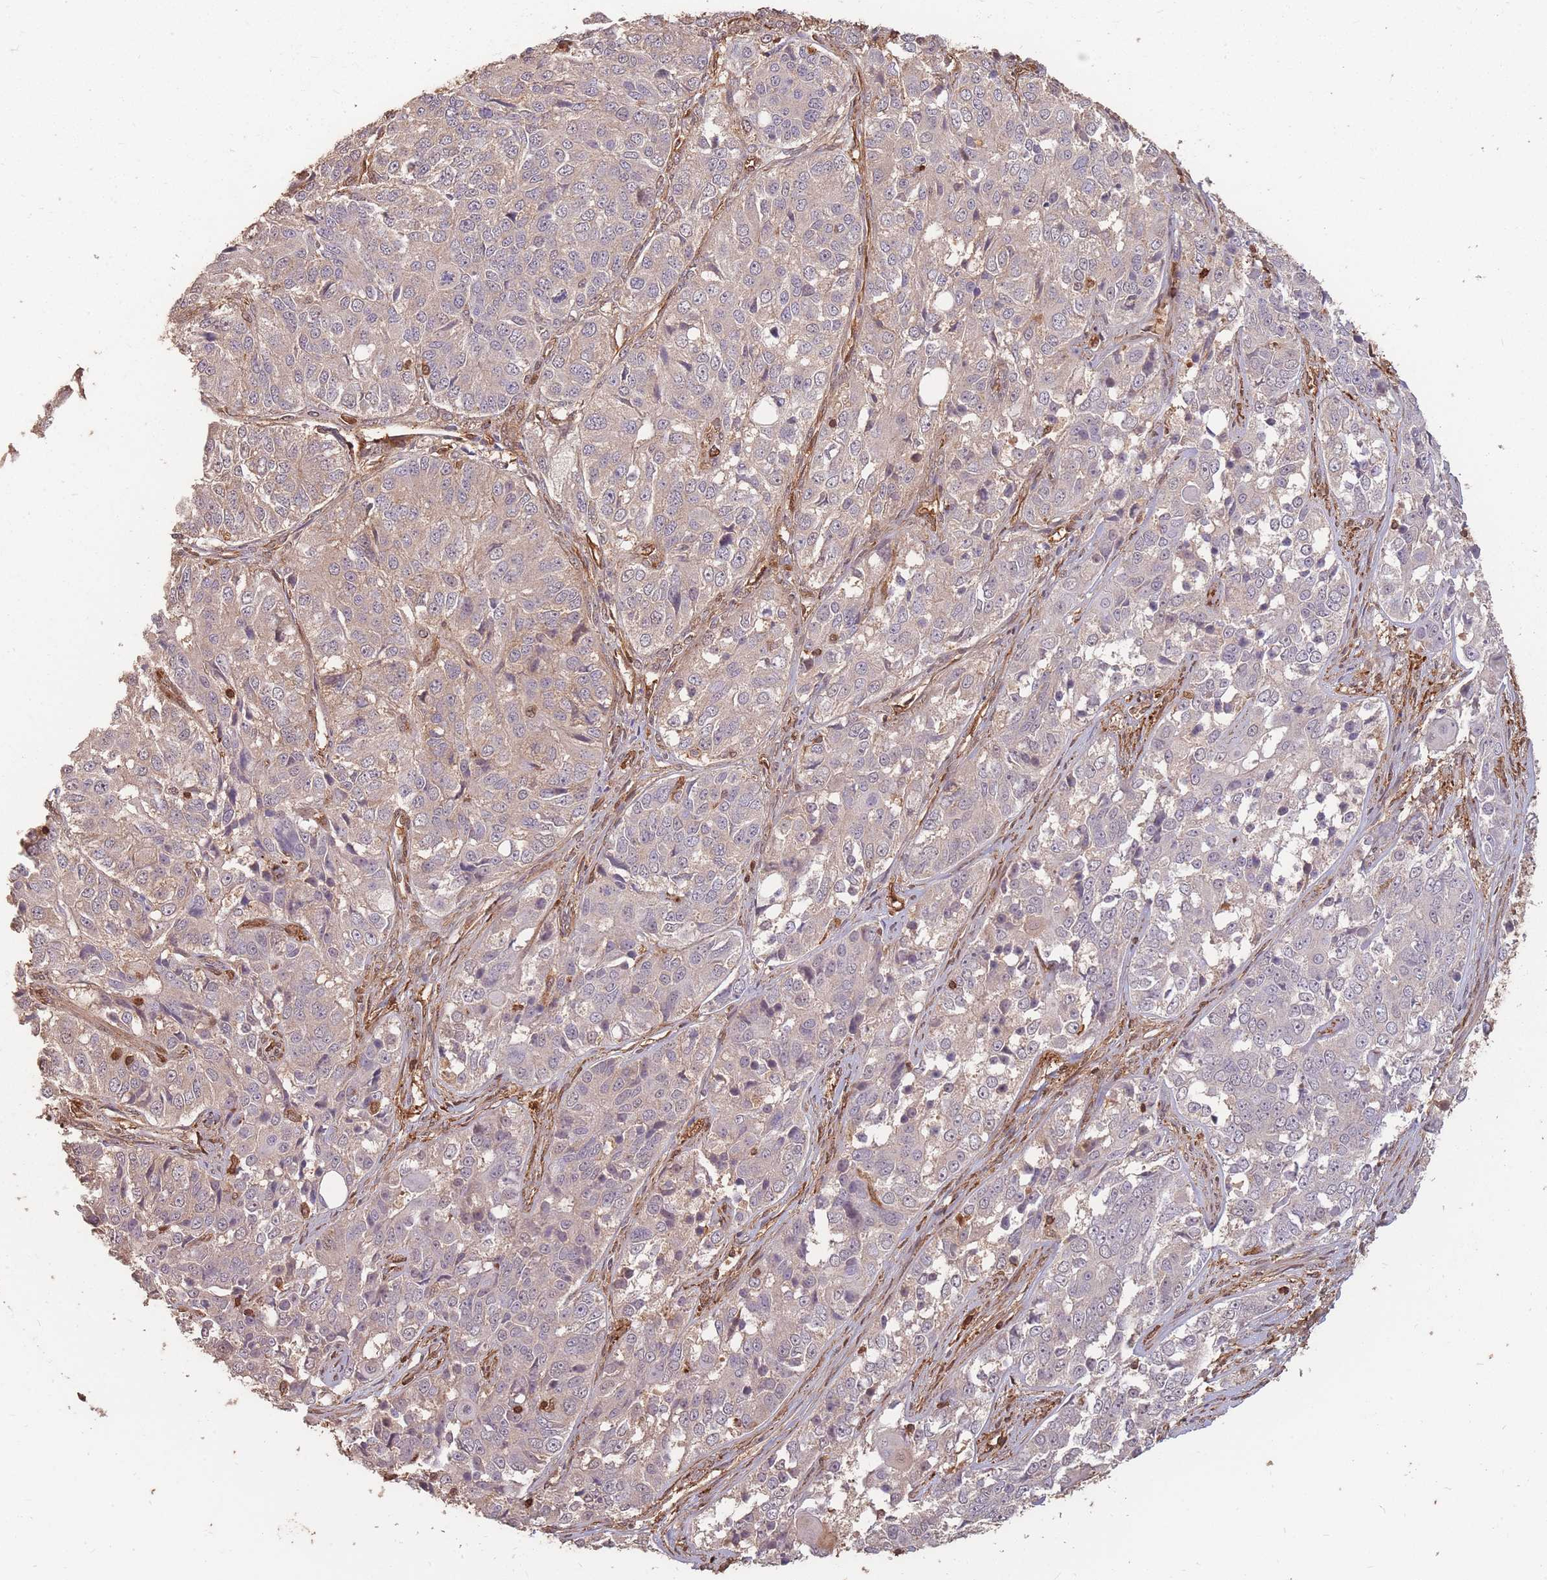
{"staining": {"intensity": "weak", "quantity": "25%-75%", "location": "cytoplasmic/membranous"}, "tissue": "ovarian cancer", "cell_type": "Tumor cells", "image_type": "cancer", "snomed": [{"axis": "morphology", "description": "Carcinoma, endometroid"}, {"axis": "topography", "description": "Ovary"}], "caption": "This image demonstrates ovarian cancer stained with IHC to label a protein in brown. The cytoplasmic/membranous of tumor cells show weak positivity for the protein. Nuclei are counter-stained blue.", "gene": "PLS3", "patient": {"sex": "female", "age": 51}}